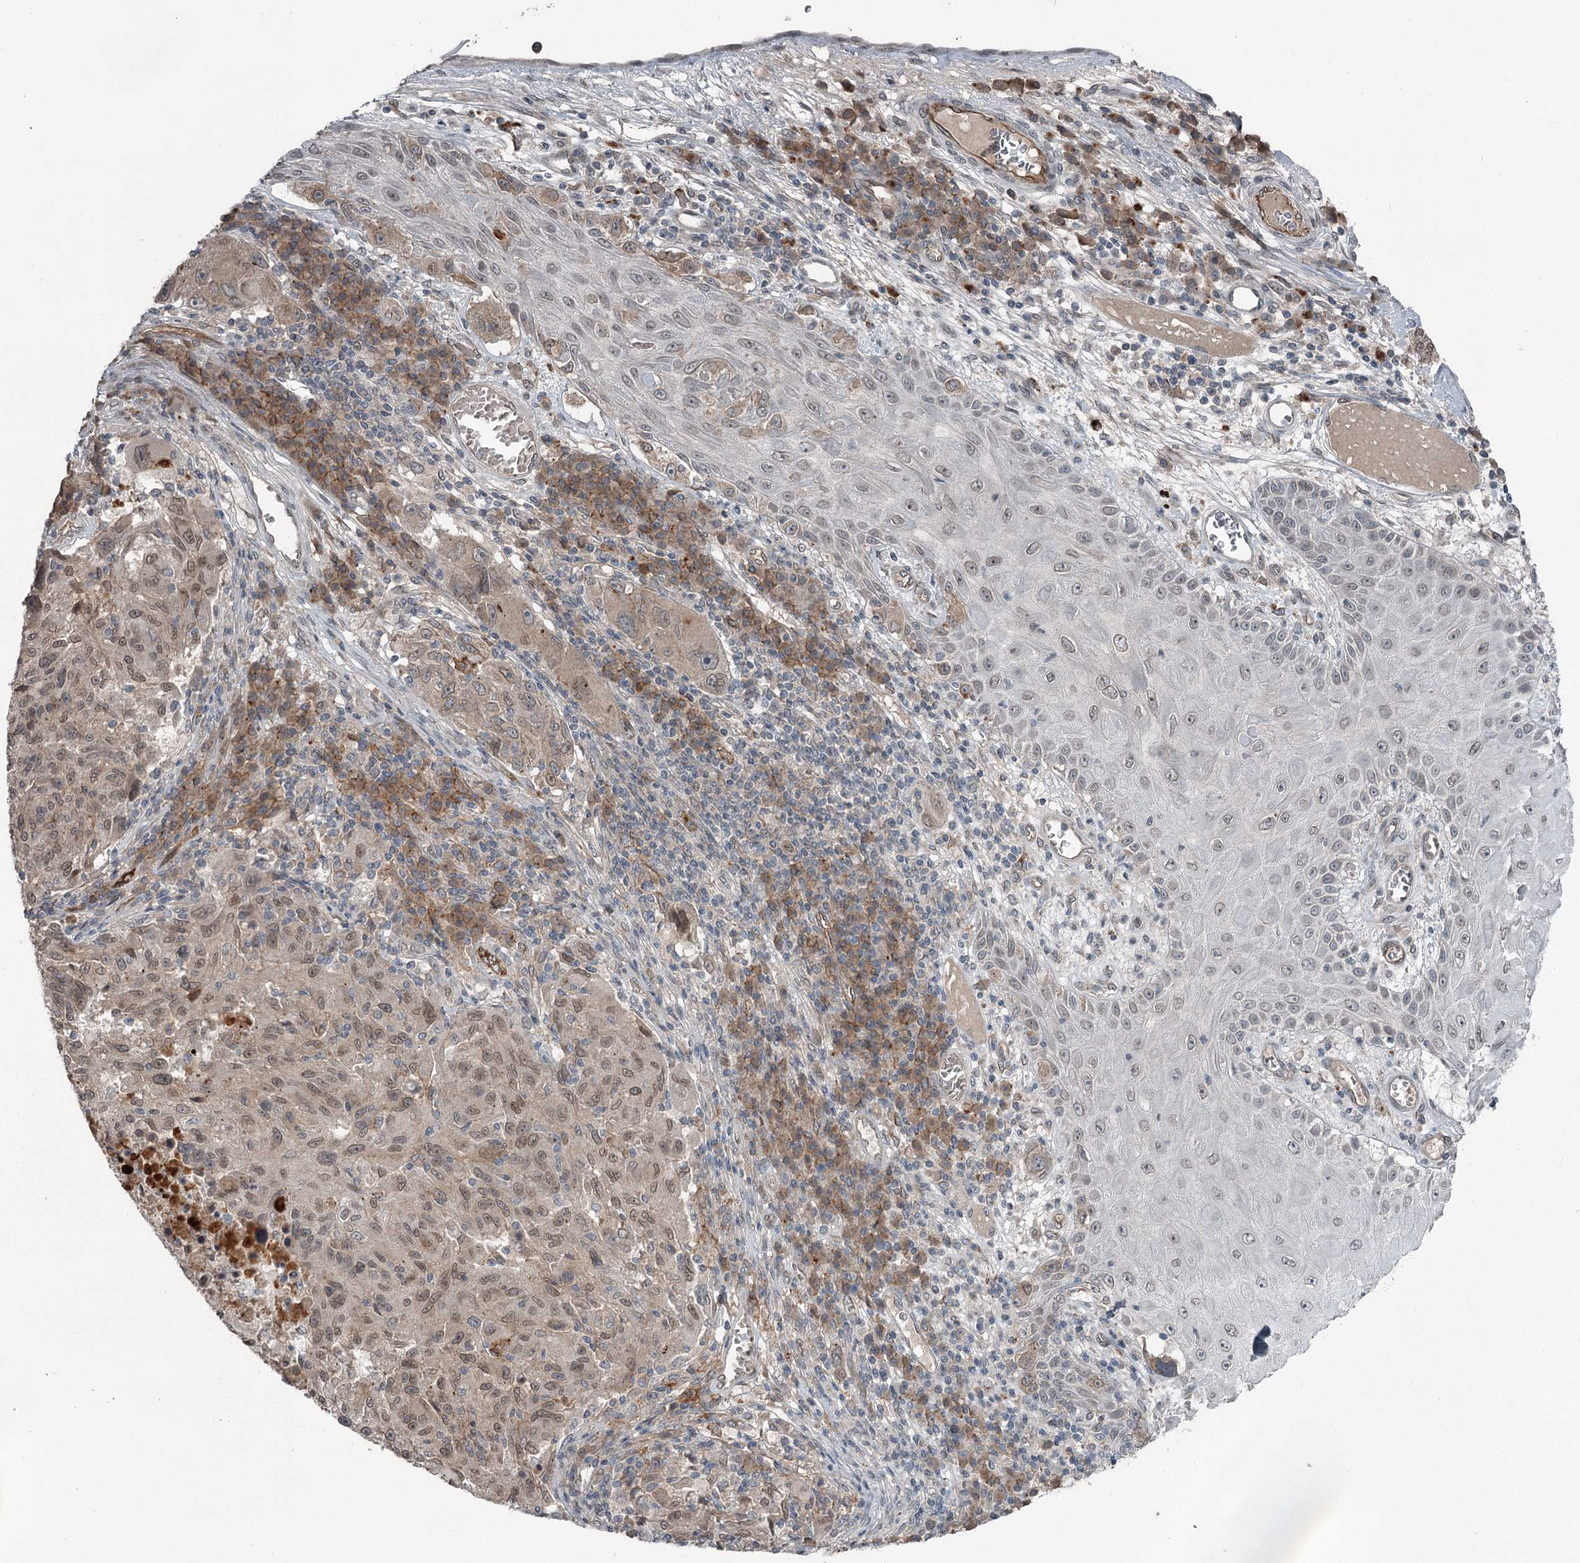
{"staining": {"intensity": "weak", "quantity": "25%-75%", "location": "cytoplasmic/membranous,nuclear"}, "tissue": "melanoma", "cell_type": "Tumor cells", "image_type": "cancer", "snomed": [{"axis": "morphology", "description": "Malignant melanoma, NOS"}, {"axis": "topography", "description": "Skin"}], "caption": "Protein expression analysis of human melanoma reveals weak cytoplasmic/membranous and nuclear positivity in approximately 25%-75% of tumor cells. (DAB (3,3'-diaminobenzidine) IHC, brown staining for protein, blue staining for nuclei).", "gene": "SLC39A8", "patient": {"sex": "male", "age": 53}}